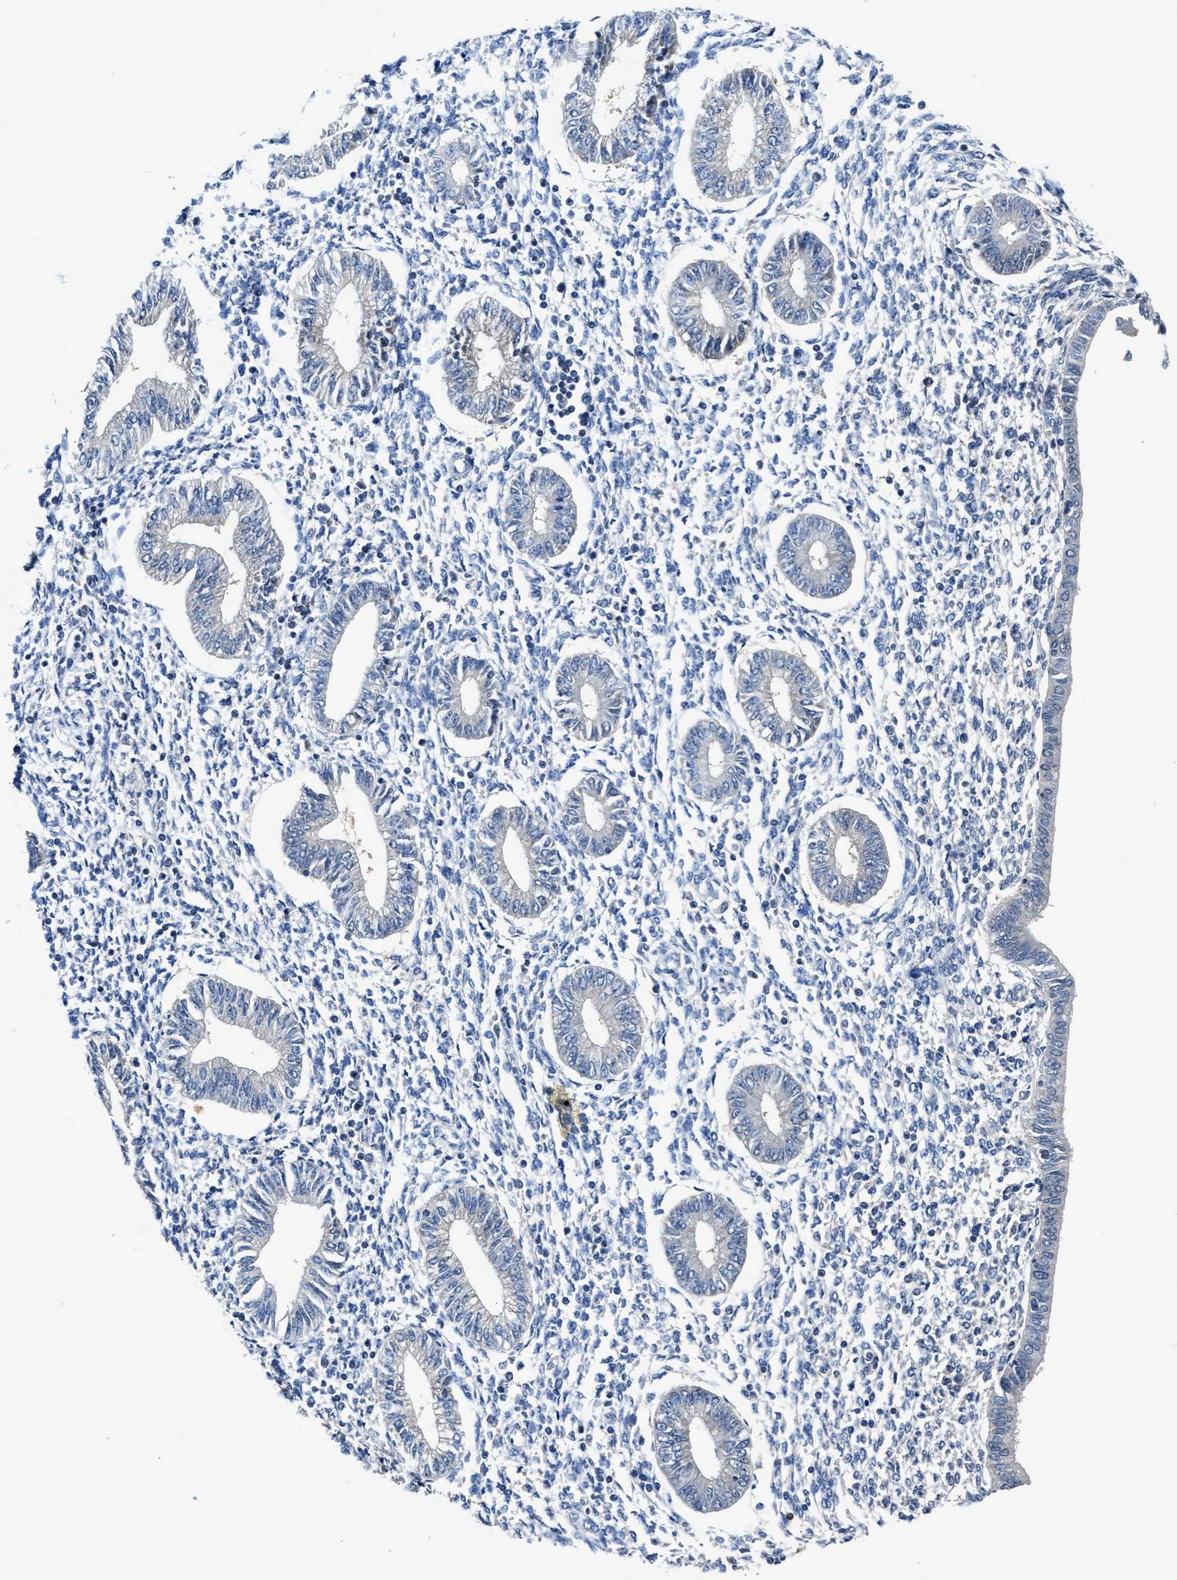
{"staining": {"intensity": "negative", "quantity": "none", "location": "none"}, "tissue": "endometrium", "cell_type": "Cells in endometrial stroma", "image_type": "normal", "snomed": [{"axis": "morphology", "description": "Normal tissue, NOS"}, {"axis": "topography", "description": "Endometrium"}], "caption": "A micrograph of endometrium stained for a protein demonstrates no brown staining in cells in endometrial stroma.", "gene": "INHA", "patient": {"sex": "female", "age": 50}}